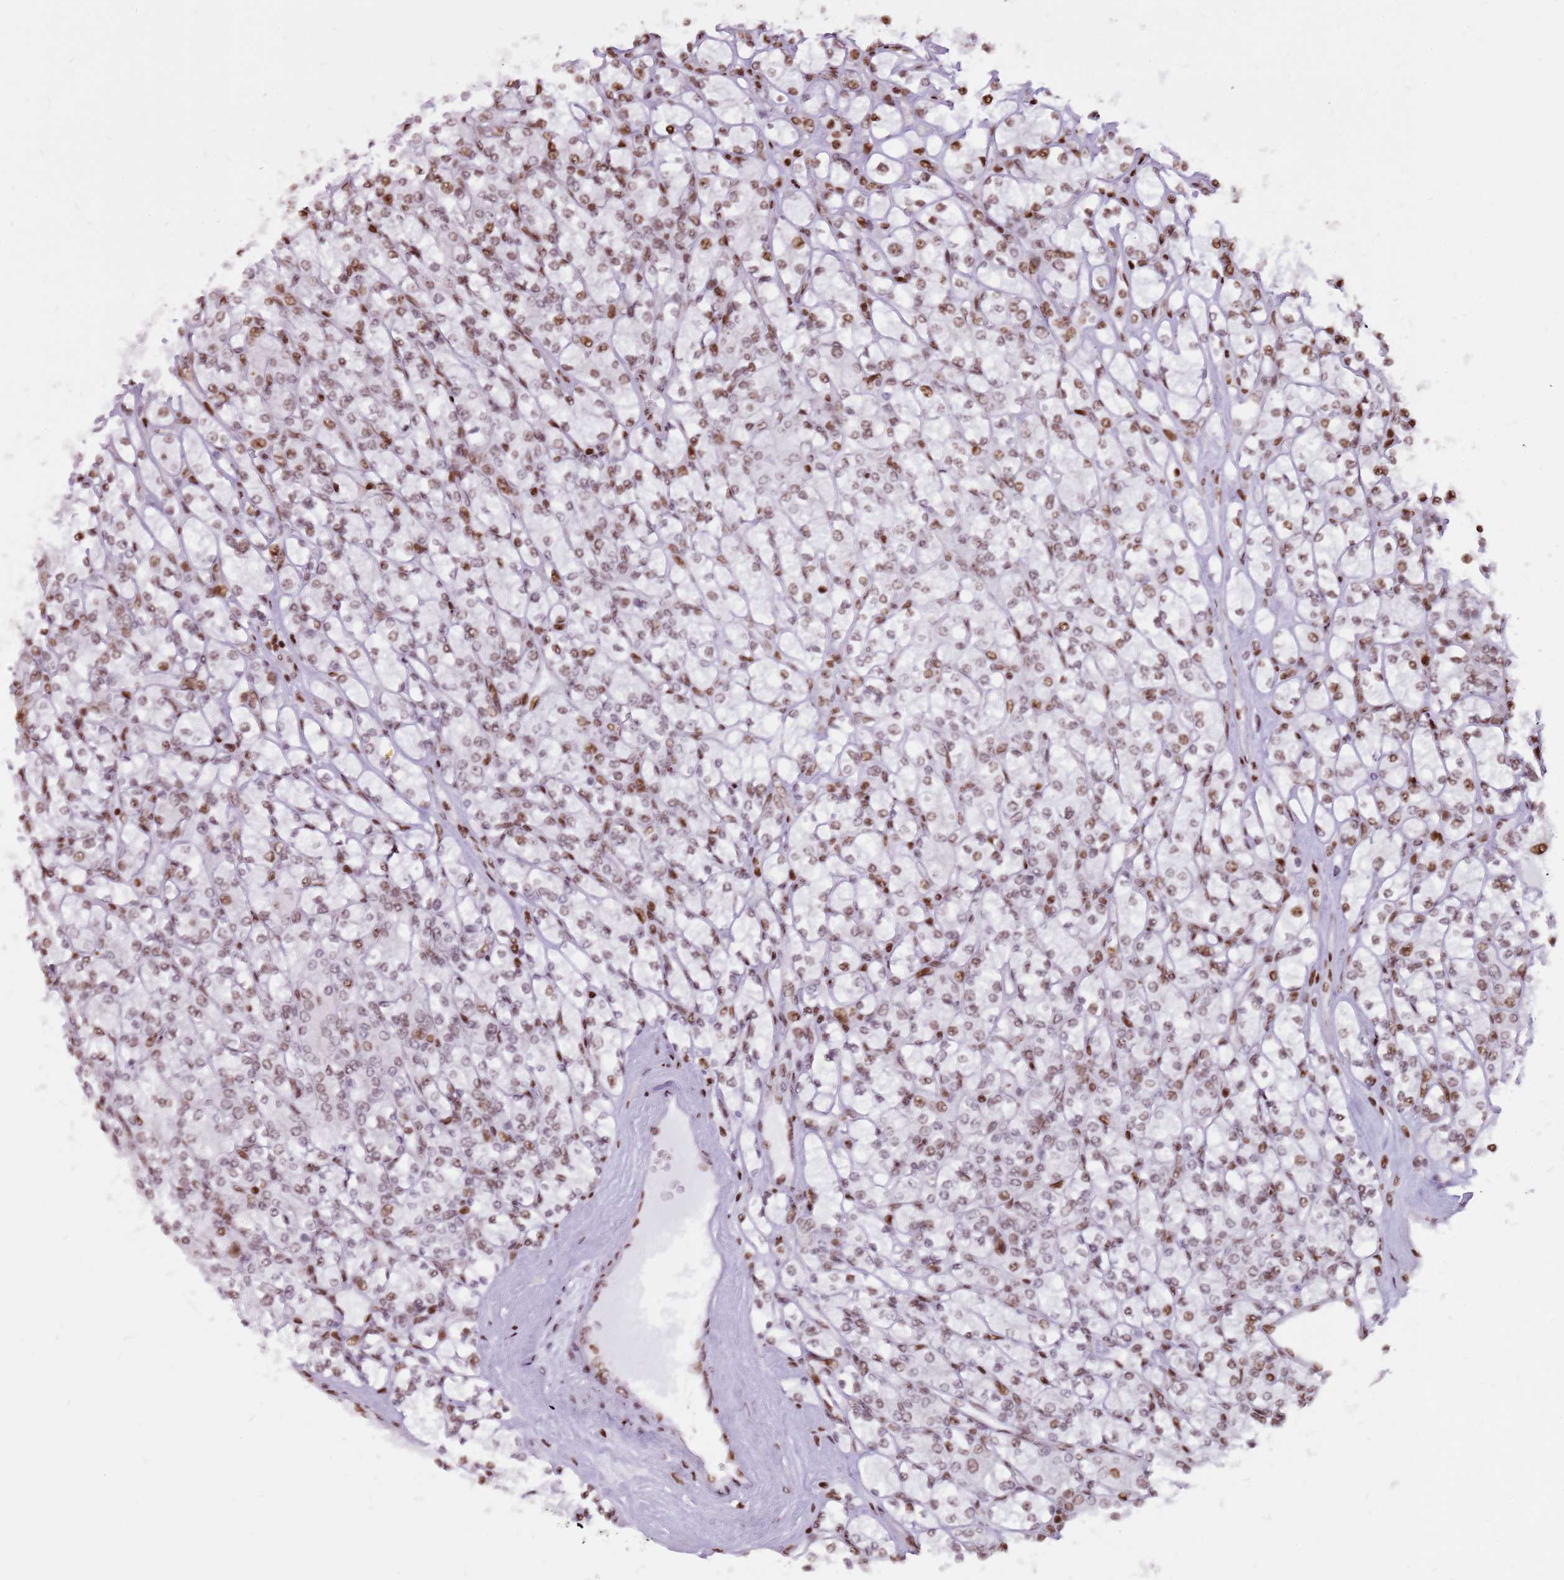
{"staining": {"intensity": "moderate", "quantity": ">75%", "location": "nuclear"}, "tissue": "renal cancer", "cell_type": "Tumor cells", "image_type": "cancer", "snomed": [{"axis": "morphology", "description": "Adenocarcinoma, NOS"}, {"axis": "topography", "description": "Kidney"}], "caption": "Immunohistochemistry (IHC) of human renal adenocarcinoma displays medium levels of moderate nuclear positivity in approximately >75% of tumor cells. (Brightfield microscopy of DAB IHC at high magnification).", "gene": "WASHC4", "patient": {"sex": "male", "age": 77}}